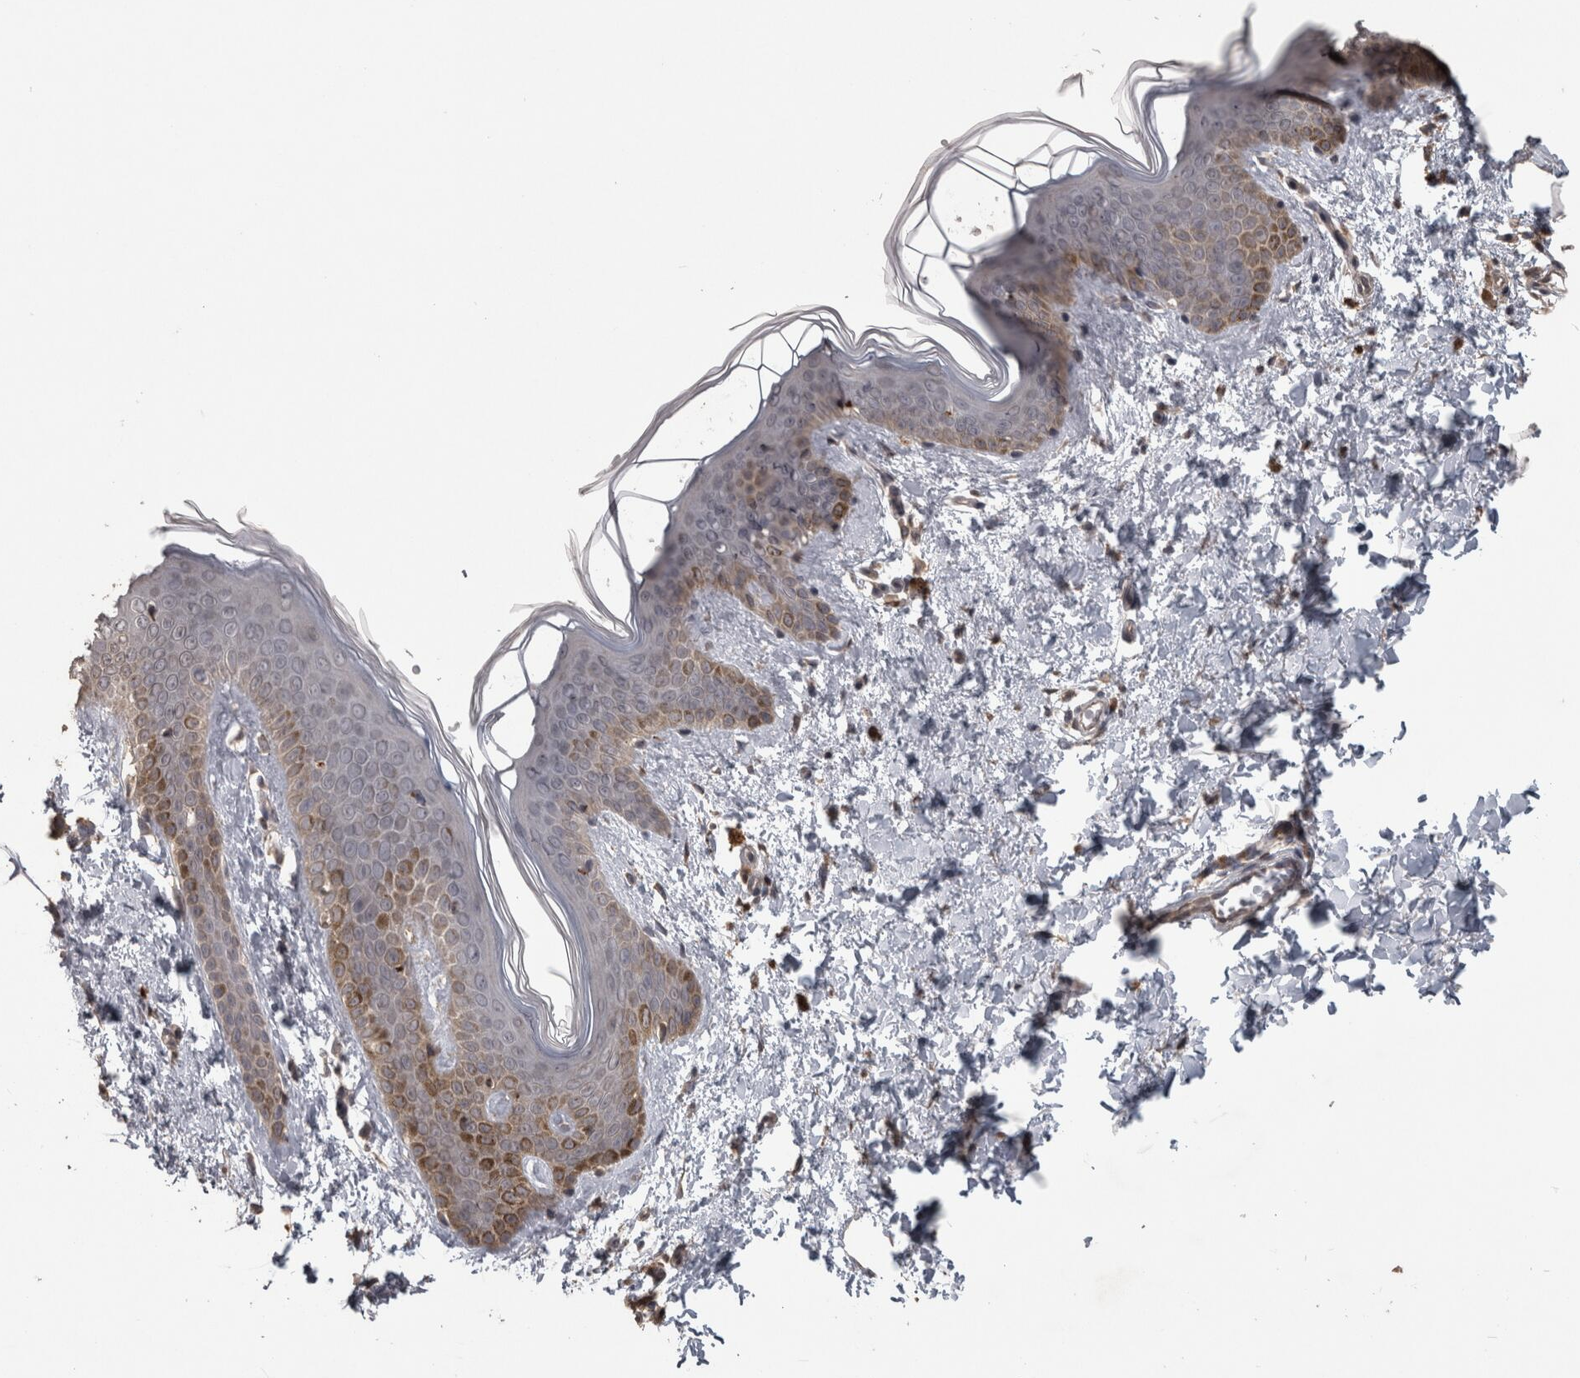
{"staining": {"intensity": "weak", "quantity": "25%-75%", "location": "cytoplasmic/membranous"}, "tissue": "skin", "cell_type": "Fibroblasts", "image_type": "normal", "snomed": [{"axis": "morphology", "description": "Normal tissue, NOS"}, {"axis": "topography", "description": "Skin"}], "caption": "Approximately 25%-75% of fibroblasts in benign human skin show weak cytoplasmic/membranous protein staining as visualized by brown immunohistochemical staining.", "gene": "RAB29", "patient": {"sex": "female", "age": 46}}